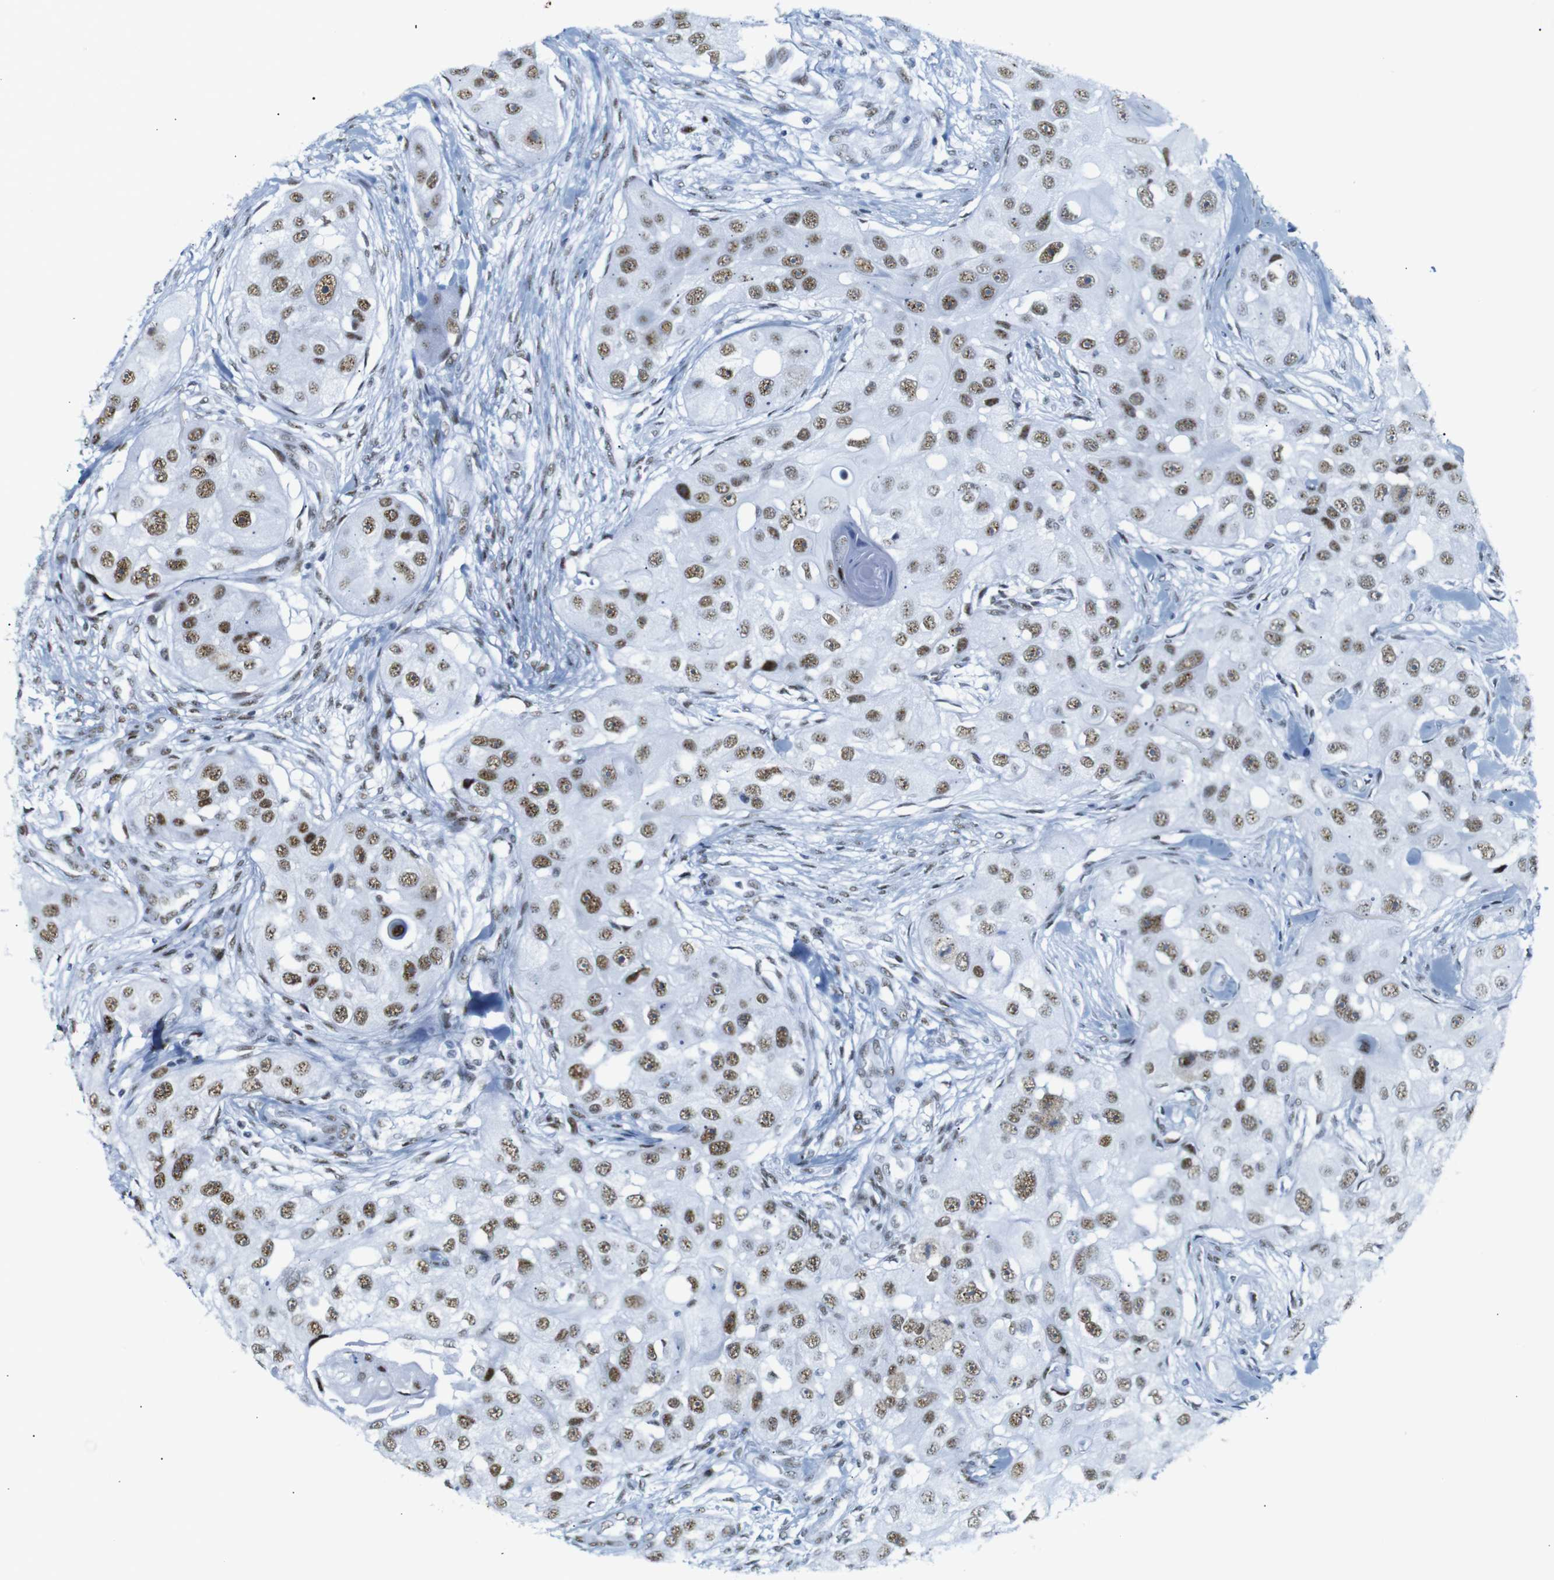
{"staining": {"intensity": "strong", "quantity": ">75%", "location": "nuclear"}, "tissue": "head and neck cancer", "cell_type": "Tumor cells", "image_type": "cancer", "snomed": [{"axis": "morphology", "description": "Normal tissue, NOS"}, {"axis": "morphology", "description": "Squamous cell carcinoma, NOS"}, {"axis": "topography", "description": "Skeletal muscle"}, {"axis": "topography", "description": "Head-Neck"}], "caption": "Head and neck cancer was stained to show a protein in brown. There is high levels of strong nuclear positivity in approximately >75% of tumor cells.", "gene": "TRA2B", "patient": {"sex": "male", "age": 51}}